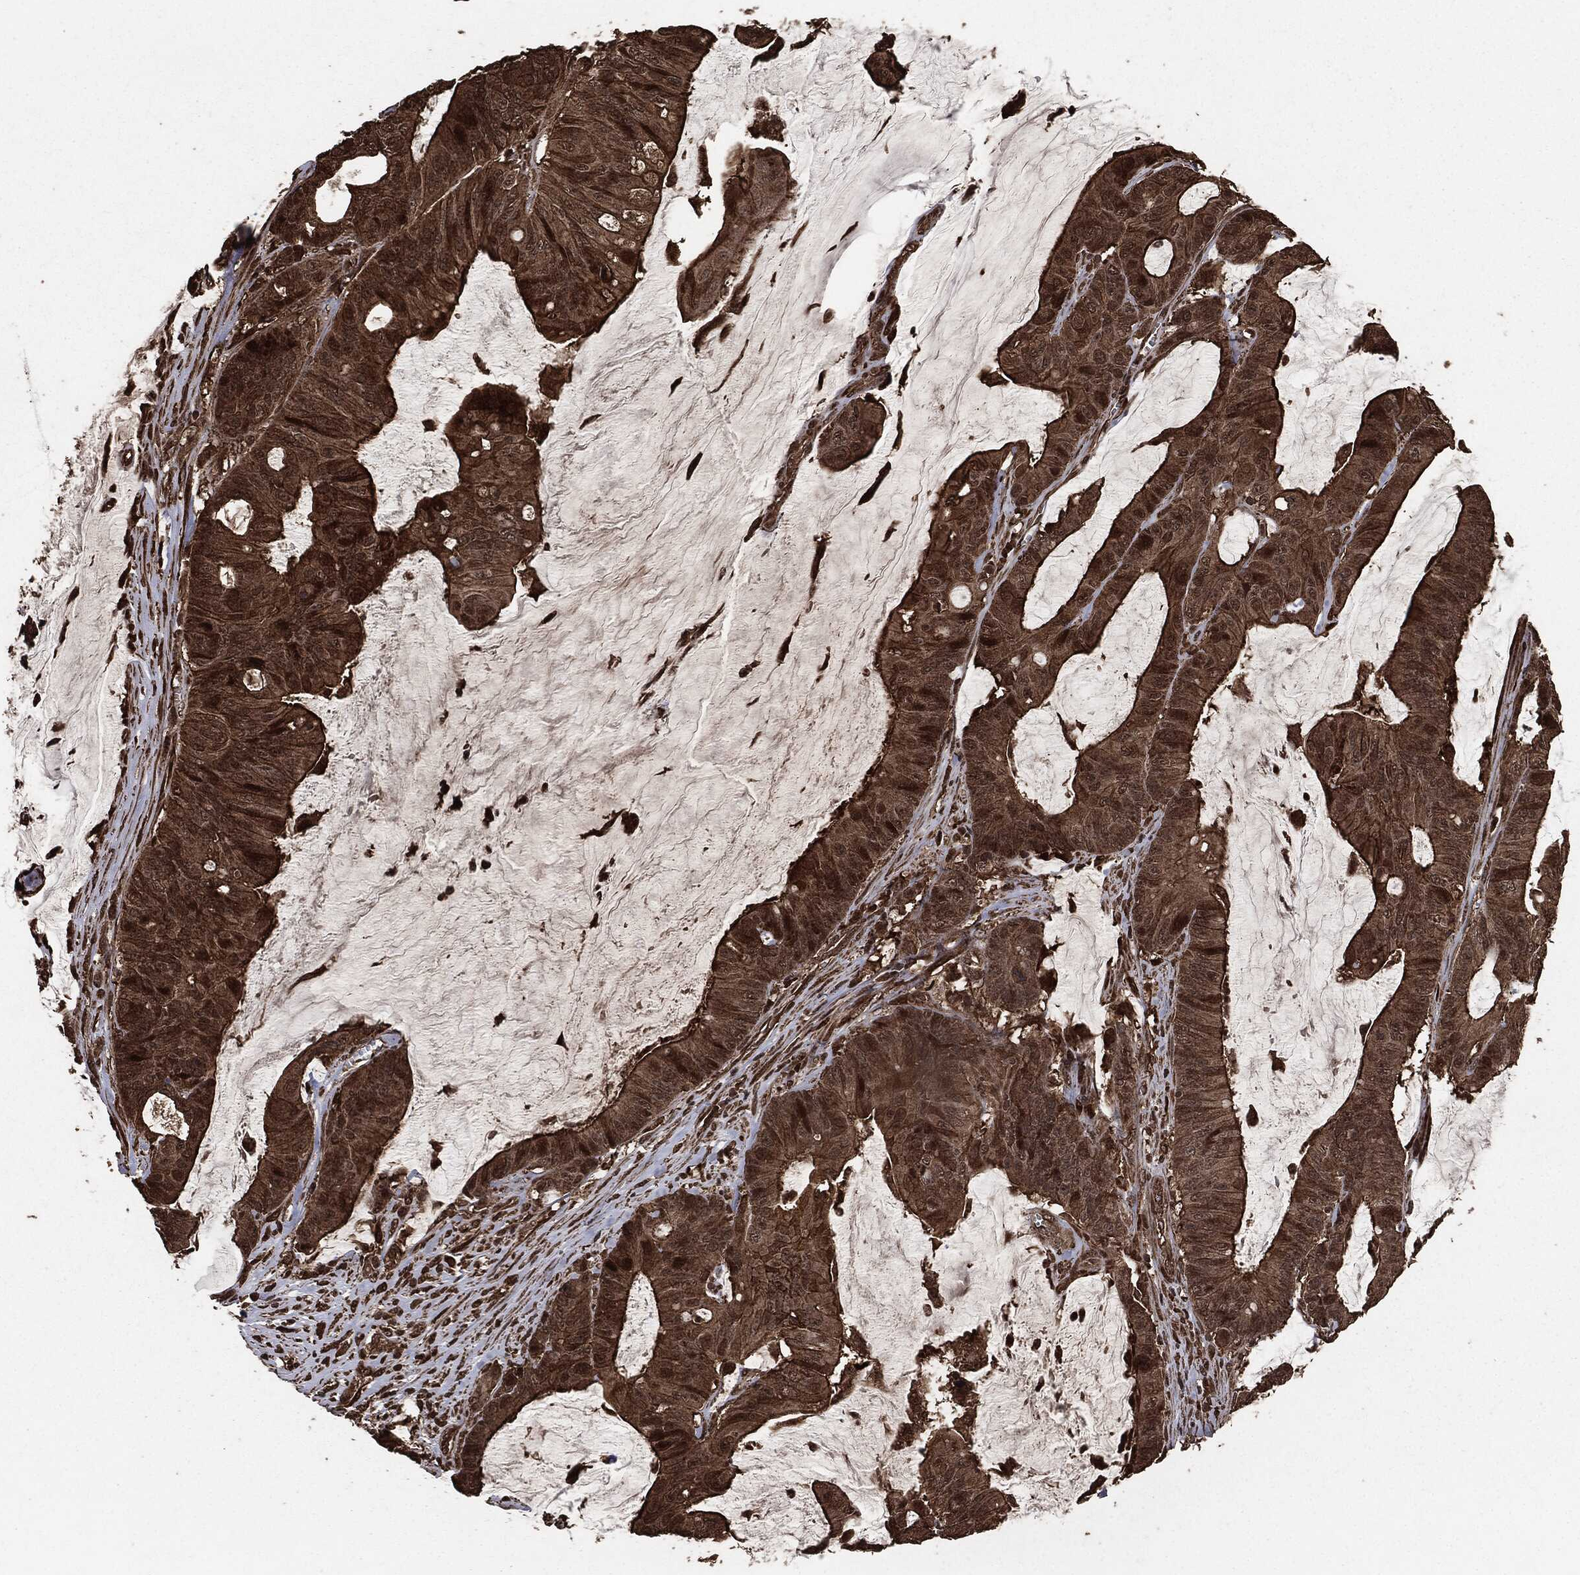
{"staining": {"intensity": "strong", "quantity": "<25%", "location": "cytoplasmic/membranous,nuclear"}, "tissue": "colorectal cancer", "cell_type": "Tumor cells", "image_type": "cancer", "snomed": [{"axis": "morphology", "description": "Adenocarcinoma, NOS"}, {"axis": "topography", "description": "Colon"}], "caption": "Colorectal cancer (adenocarcinoma) stained with immunohistochemistry exhibits strong cytoplasmic/membranous and nuclear positivity in about <25% of tumor cells.", "gene": "EGFR", "patient": {"sex": "female", "age": 69}}